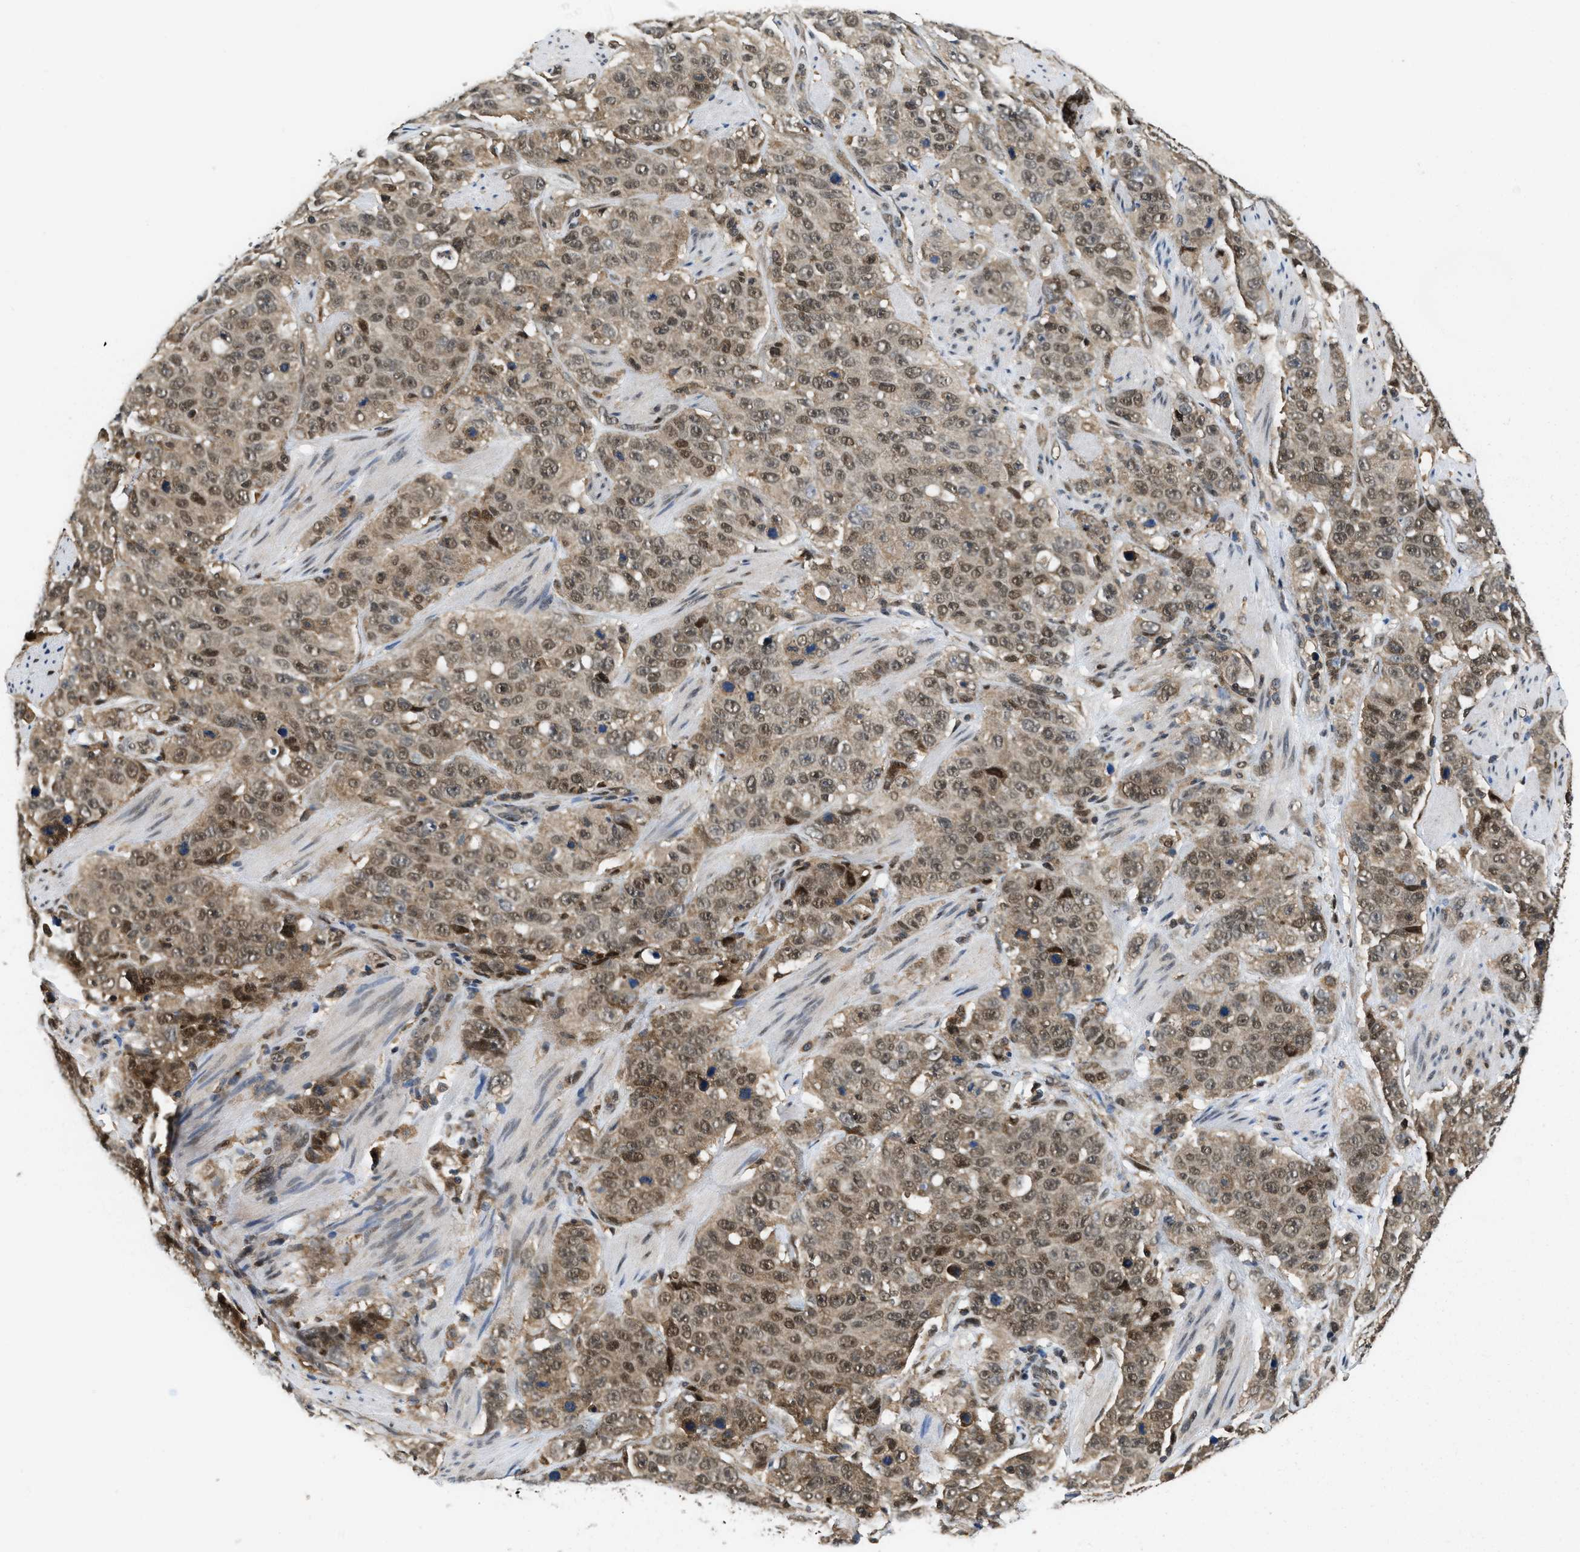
{"staining": {"intensity": "moderate", "quantity": ">75%", "location": "cytoplasmic/membranous,nuclear"}, "tissue": "stomach cancer", "cell_type": "Tumor cells", "image_type": "cancer", "snomed": [{"axis": "morphology", "description": "Adenocarcinoma, NOS"}, {"axis": "topography", "description": "Stomach"}], "caption": "A high-resolution image shows immunohistochemistry staining of stomach cancer, which exhibits moderate cytoplasmic/membranous and nuclear expression in approximately >75% of tumor cells. (DAB (3,3'-diaminobenzidine) IHC with brightfield microscopy, high magnification).", "gene": "ATF7IP", "patient": {"sex": "male", "age": 48}}